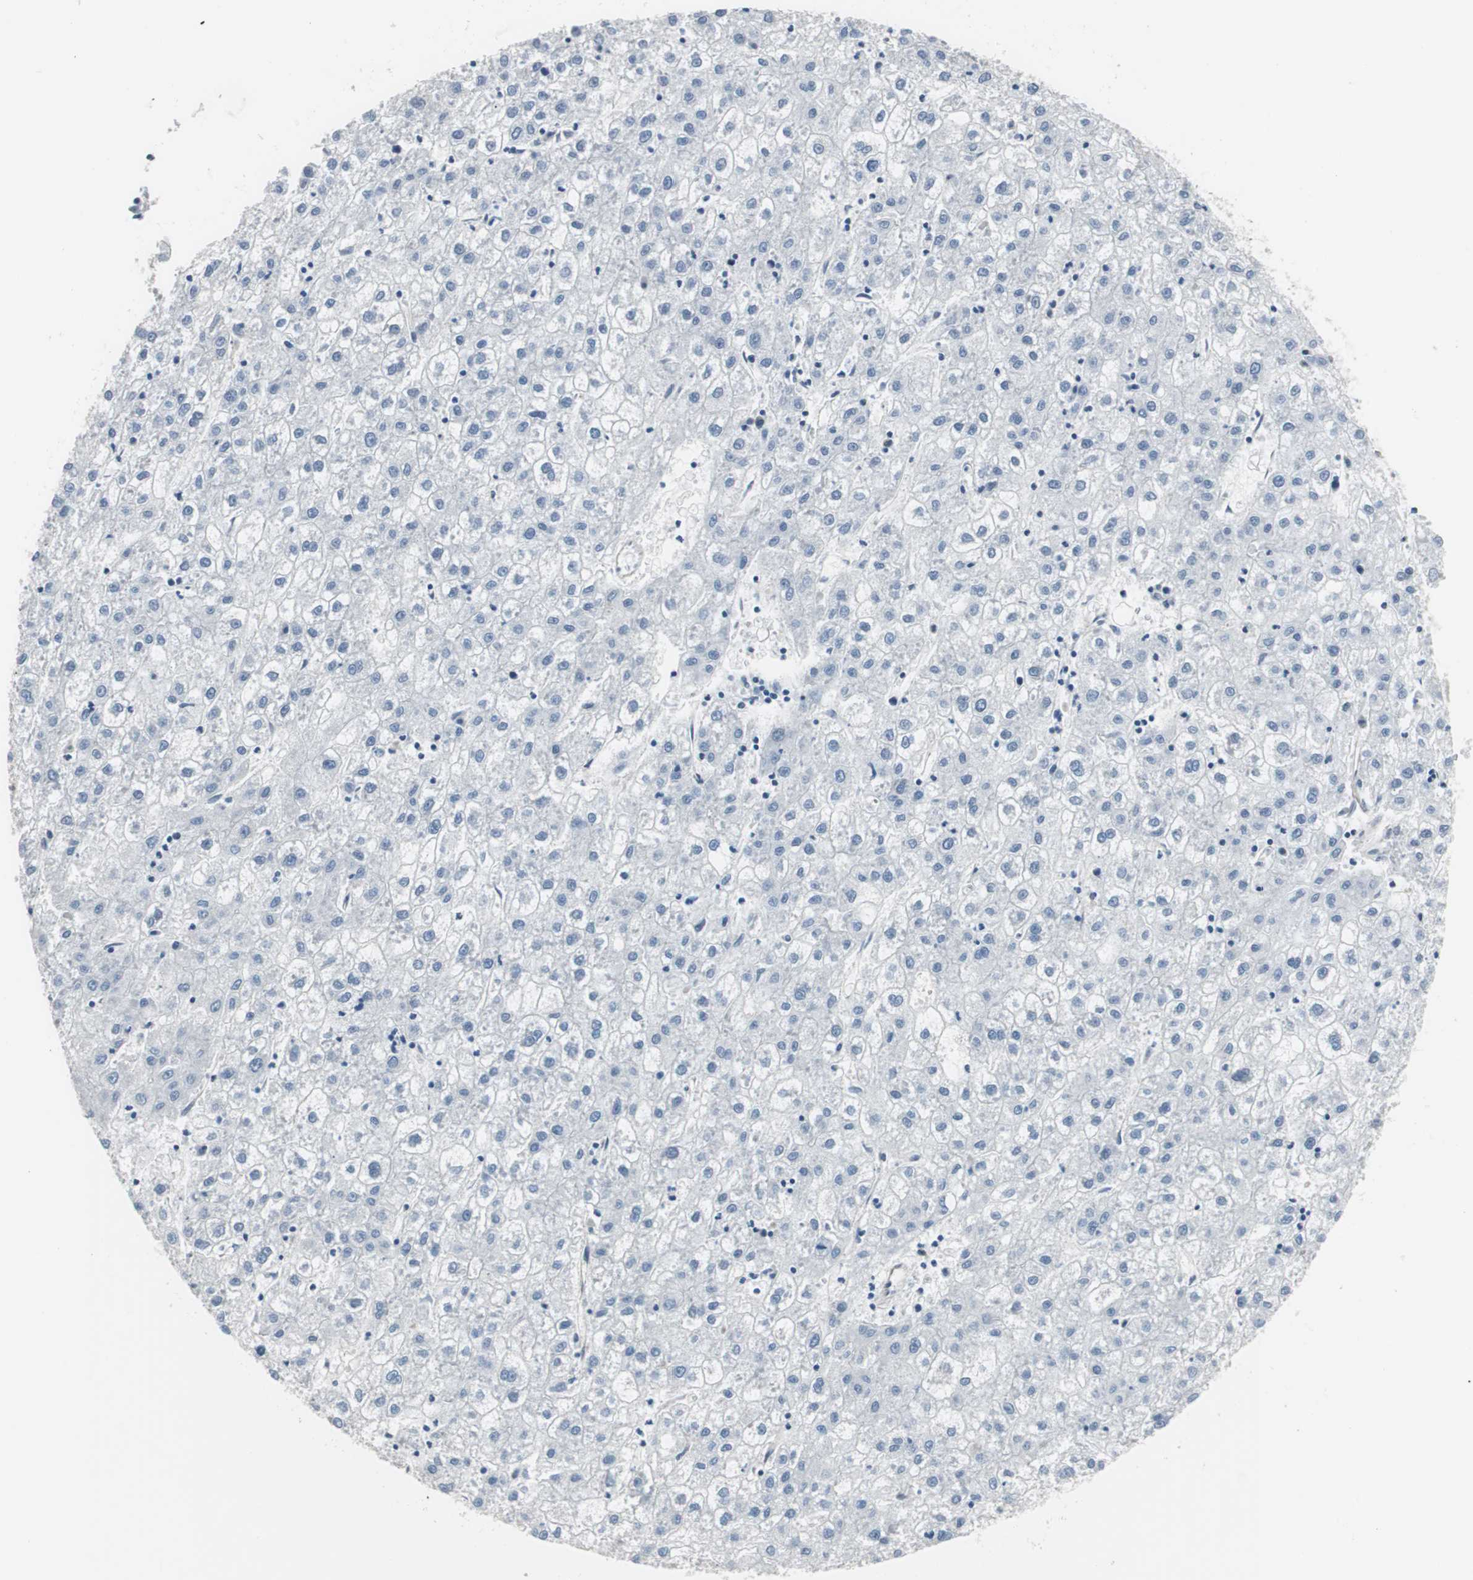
{"staining": {"intensity": "negative", "quantity": "none", "location": "none"}, "tissue": "liver cancer", "cell_type": "Tumor cells", "image_type": "cancer", "snomed": [{"axis": "morphology", "description": "Carcinoma, Hepatocellular, NOS"}, {"axis": "topography", "description": "Liver"}], "caption": "Tumor cells are negative for protein expression in human hepatocellular carcinoma (liver). The staining is performed using DAB (3,3'-diaminobenzidine) brown chromogen with nuclei counter-stained in using hematoxylin.", "gene": "SWAP70", "patient": {"sex": "male", "age": 72}}